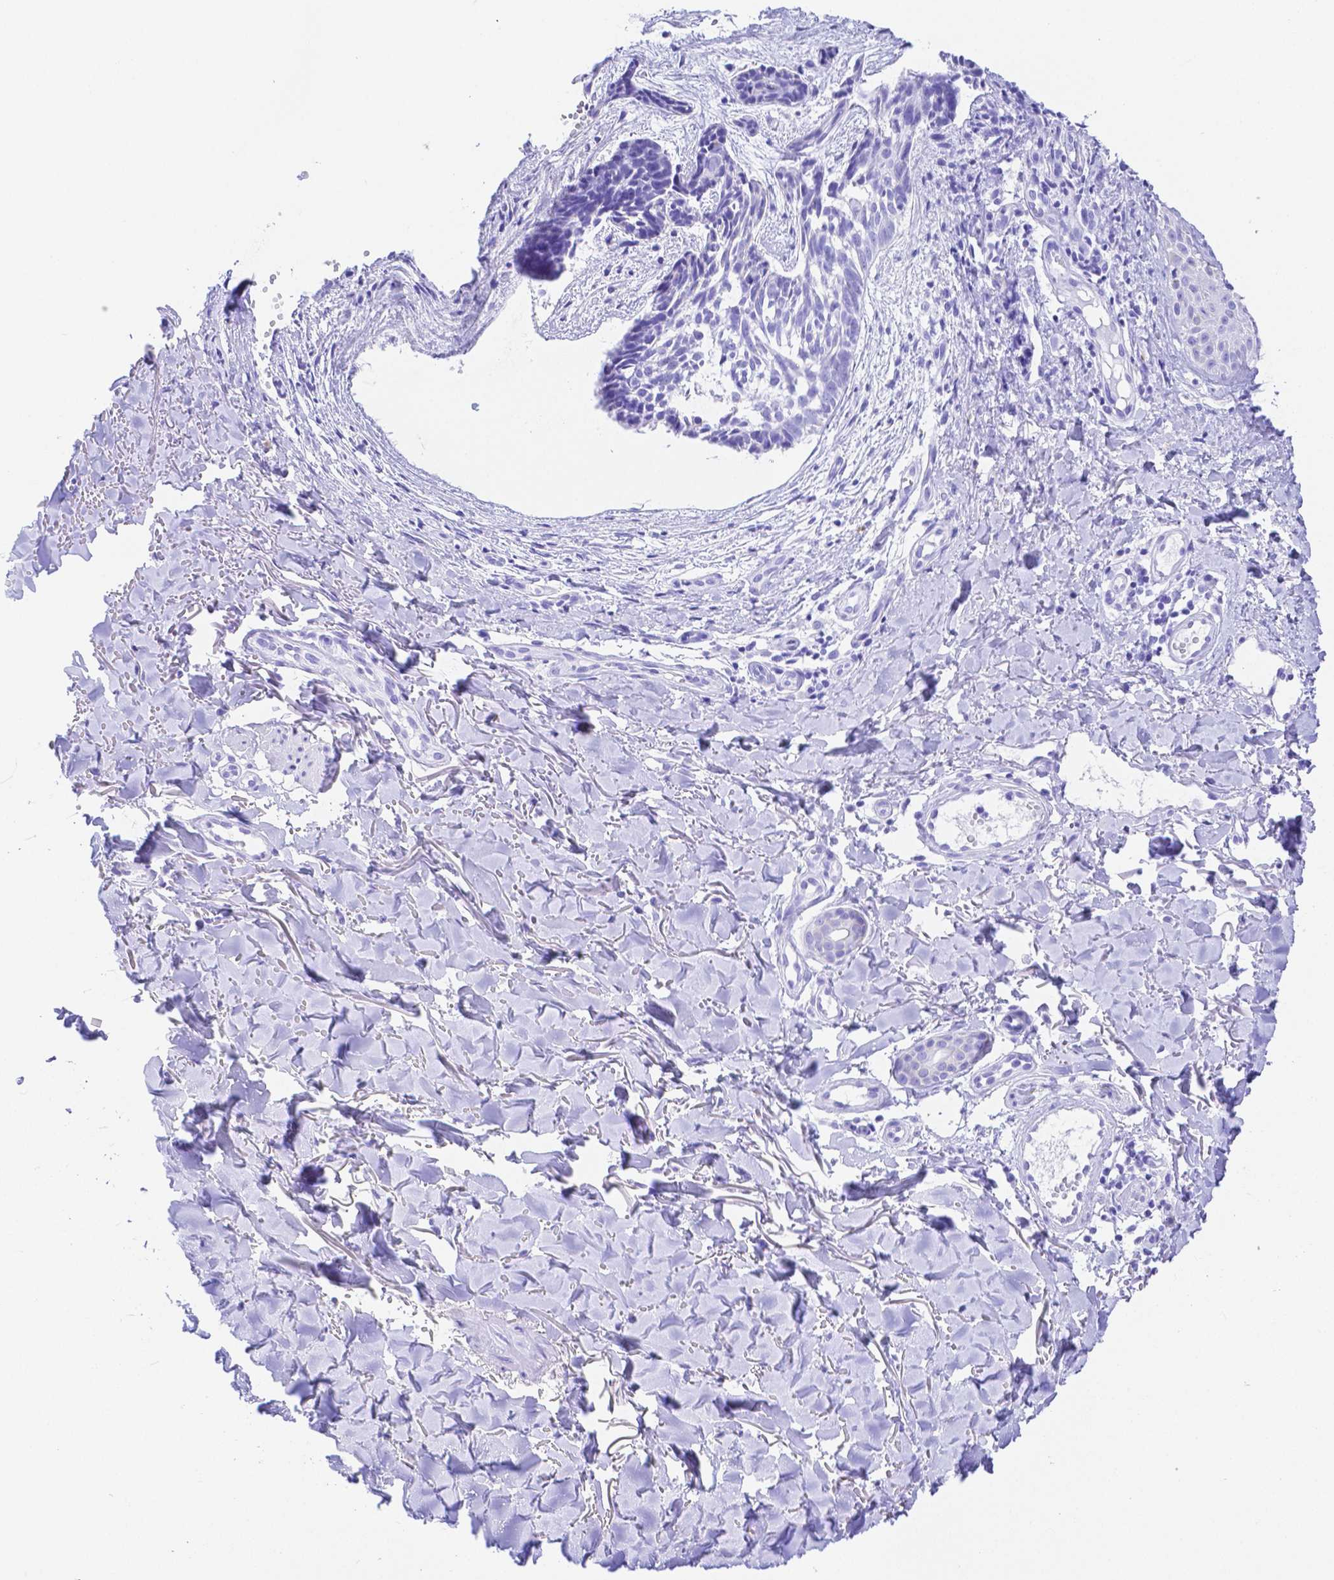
{"staining": {"intensity": "negative", "quantity": "none", "location": "none"}, "tissue": "skin cancer", "cell_type": "Tumor cells", "image_type": "cancer", "snomed": [{"axis": "morphology", "description": "Basal cell carcinoma"}, {"axis": "topography", "description": "Skin"}], "caption": "DAB (3,3'-diaminobenzidine) immunohistochemical staining of skin cancer (basal cell carcinoma) reveals no significant expression in tumor cells.", "gene": "SMR3A", "patient": {"sex": "male", "age": 78}}